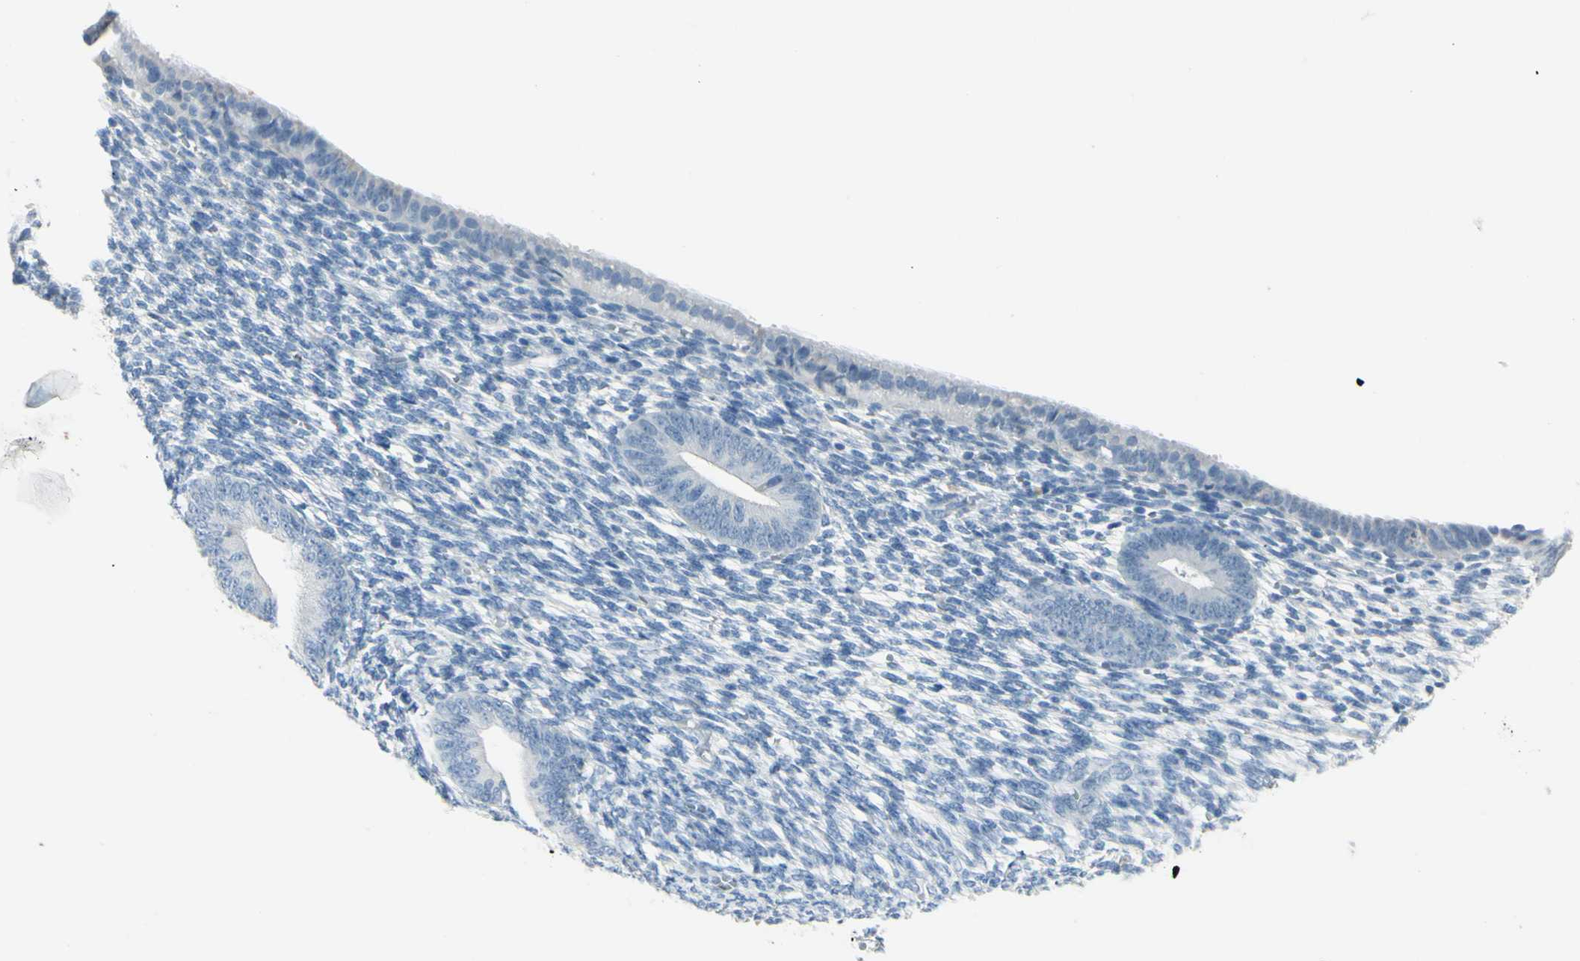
{"staining": {"intensity": "negative", "quantity": "none", "location": "none"}, "tissue": "endometrium", "cell_type": "Cells in endometrial stroma", "image_type": "normal", "snomed": [{"axis": "morphology", "description": "Normal tissue, NOS"}, {"axis": "topography", "description": "Endometrium"}], "caption": "Immunohistochemistry (IHC) micrograph of unremarkable human endometrium stained for a protein (brown), which exhibits no positivity in cells in endometrial stroma. (DAB (3,3'-diaminobenzidine) immunohistochemistry (IHC) visualized using brightfield microscopy, high magnification).", "gene": "ZNF557", "patient": {"sex": "female", "age": 57}}